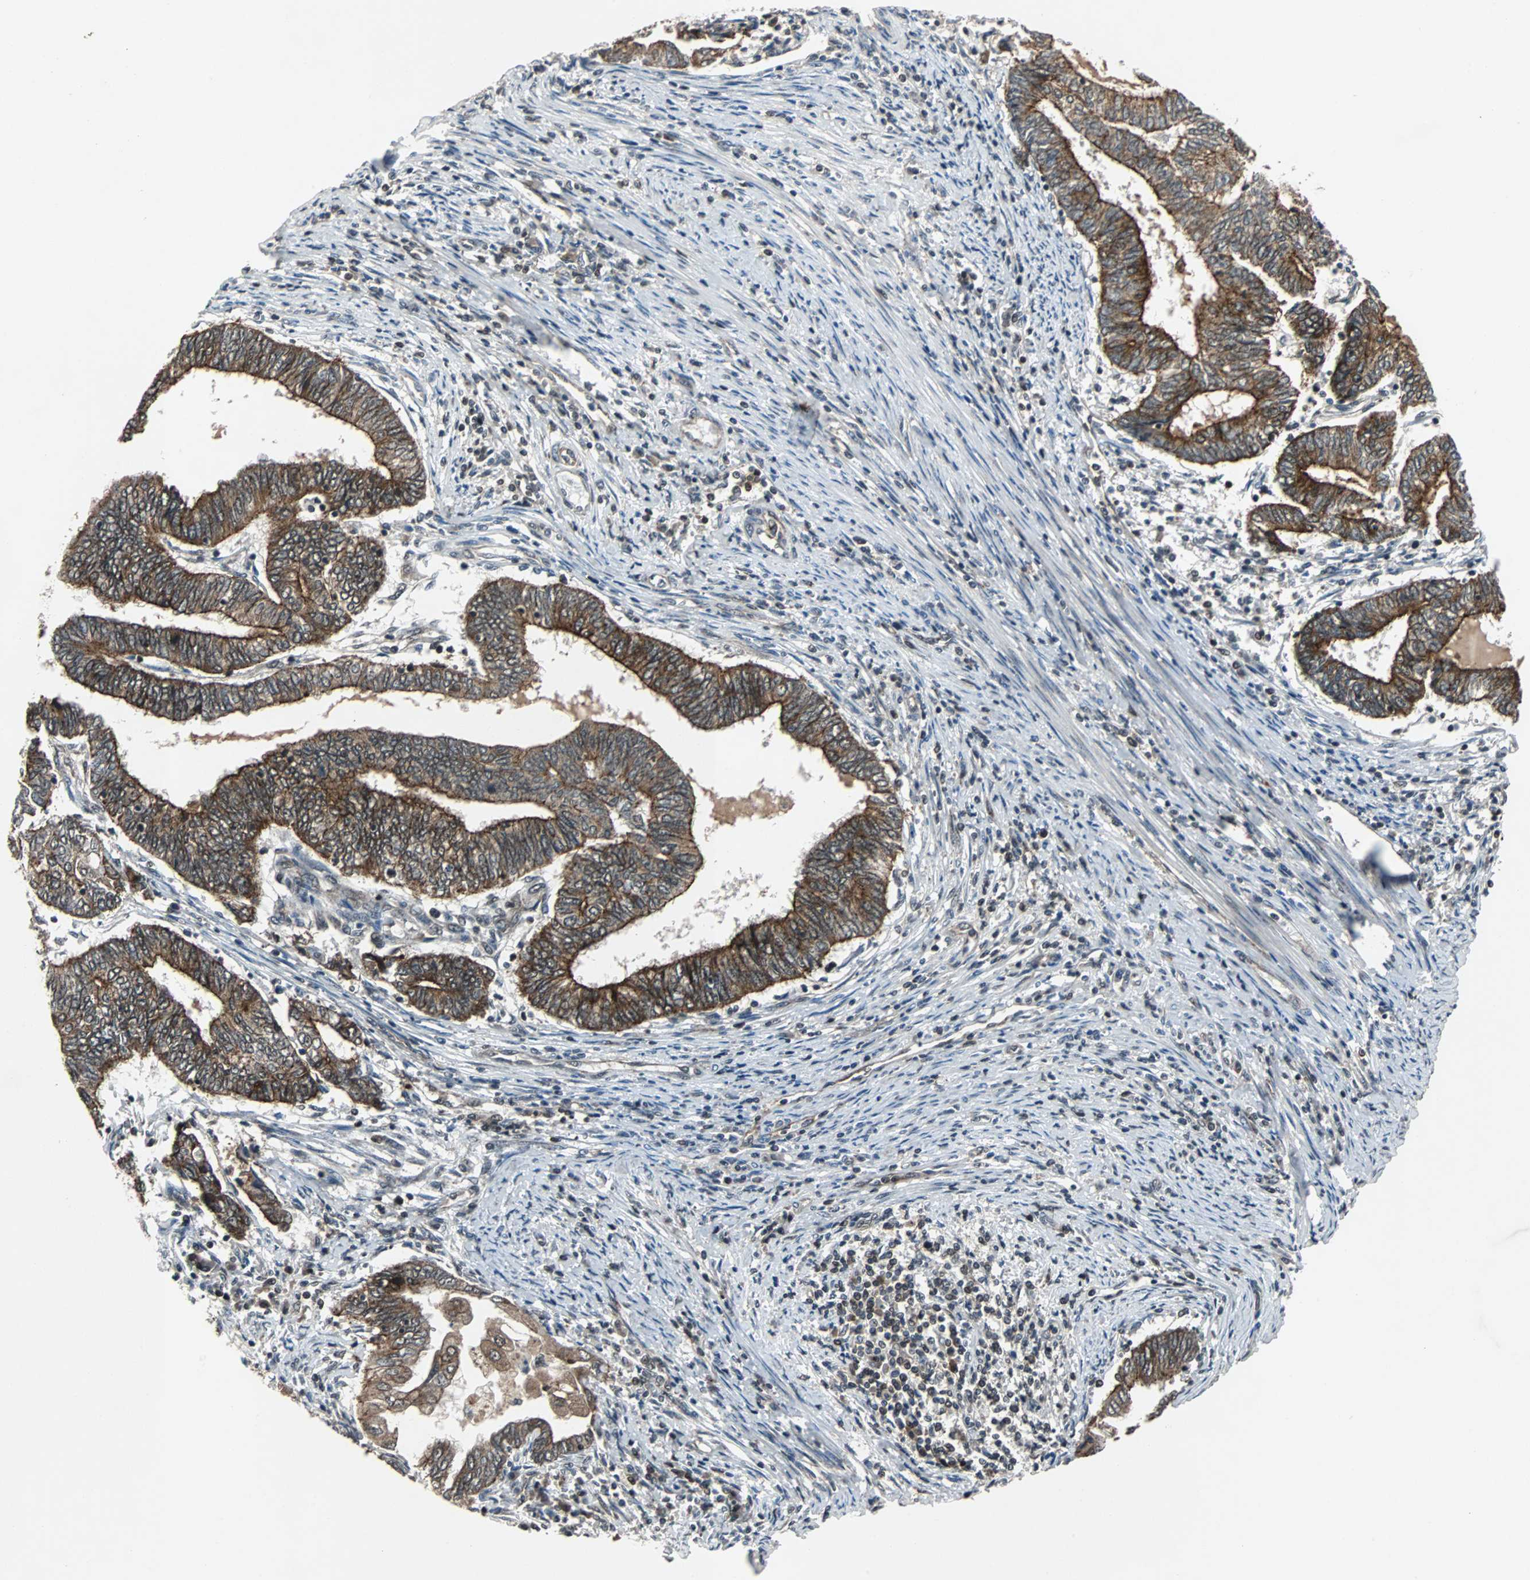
{"staining": {"intensity": "strong", "quantity": ">75%", "location": "cytoplasmic/membranous"}, "tissue": "endometrial cancer", "cell_type": "Tumor cells", "image_type": "cancer", "snomed": [{"axis": "morphology", "description": "Adenocarcinoma, NOS"}, {"axis": "topography", "description": "Uterus"}, {"axis": "topography", "description": "Endometrium"}], "caption": "This histopathology image demonstrates IHC staining of human endometrial cancer, with high strong cytoplasmic/membranous positivity in about >75% of tumor cells.", "gene": "LSR", "patient": {"sex": "female", "age": 70}}